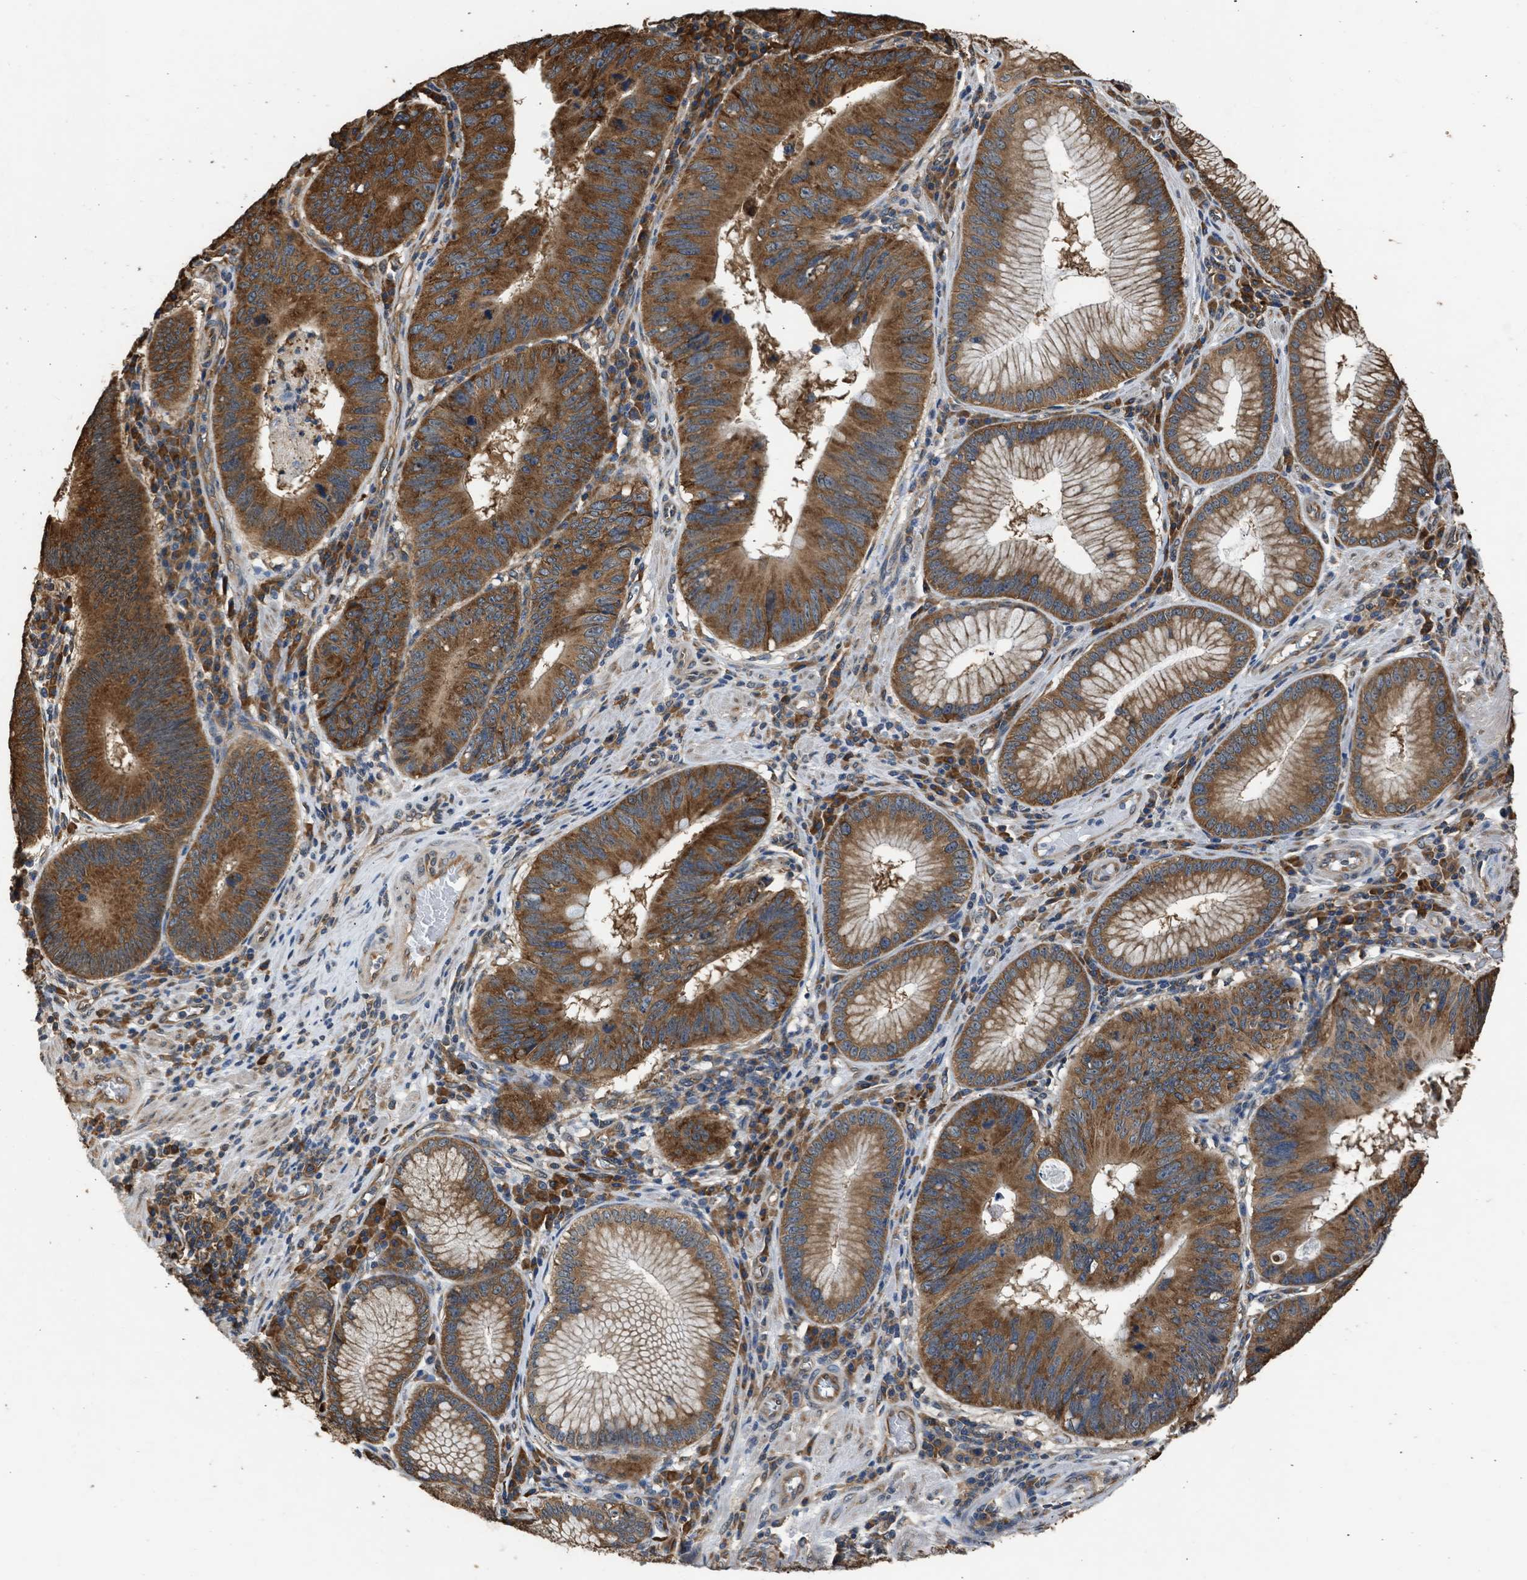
{"staining": {"intensity": "strong", "quantity": ">75%", "location": "cytoplasmic/membranous"}, "tissue": "stomach cancer", "cell_type": "Tumor cells", "image_type": "cancer", "snomed": [{"axis": "morphology", "description": "Adenocarcinoma, NOS"}, {"axis": "topography", "description": "Stomach"}], "caption": "Tumor cells reveal strong cytoplasmic/membranous expression in approximately >75% of cells in stomach cancer (adenocarcinoma).", "gene": "SLC36A4", "patient": {"sex": "male", "age": 59}}